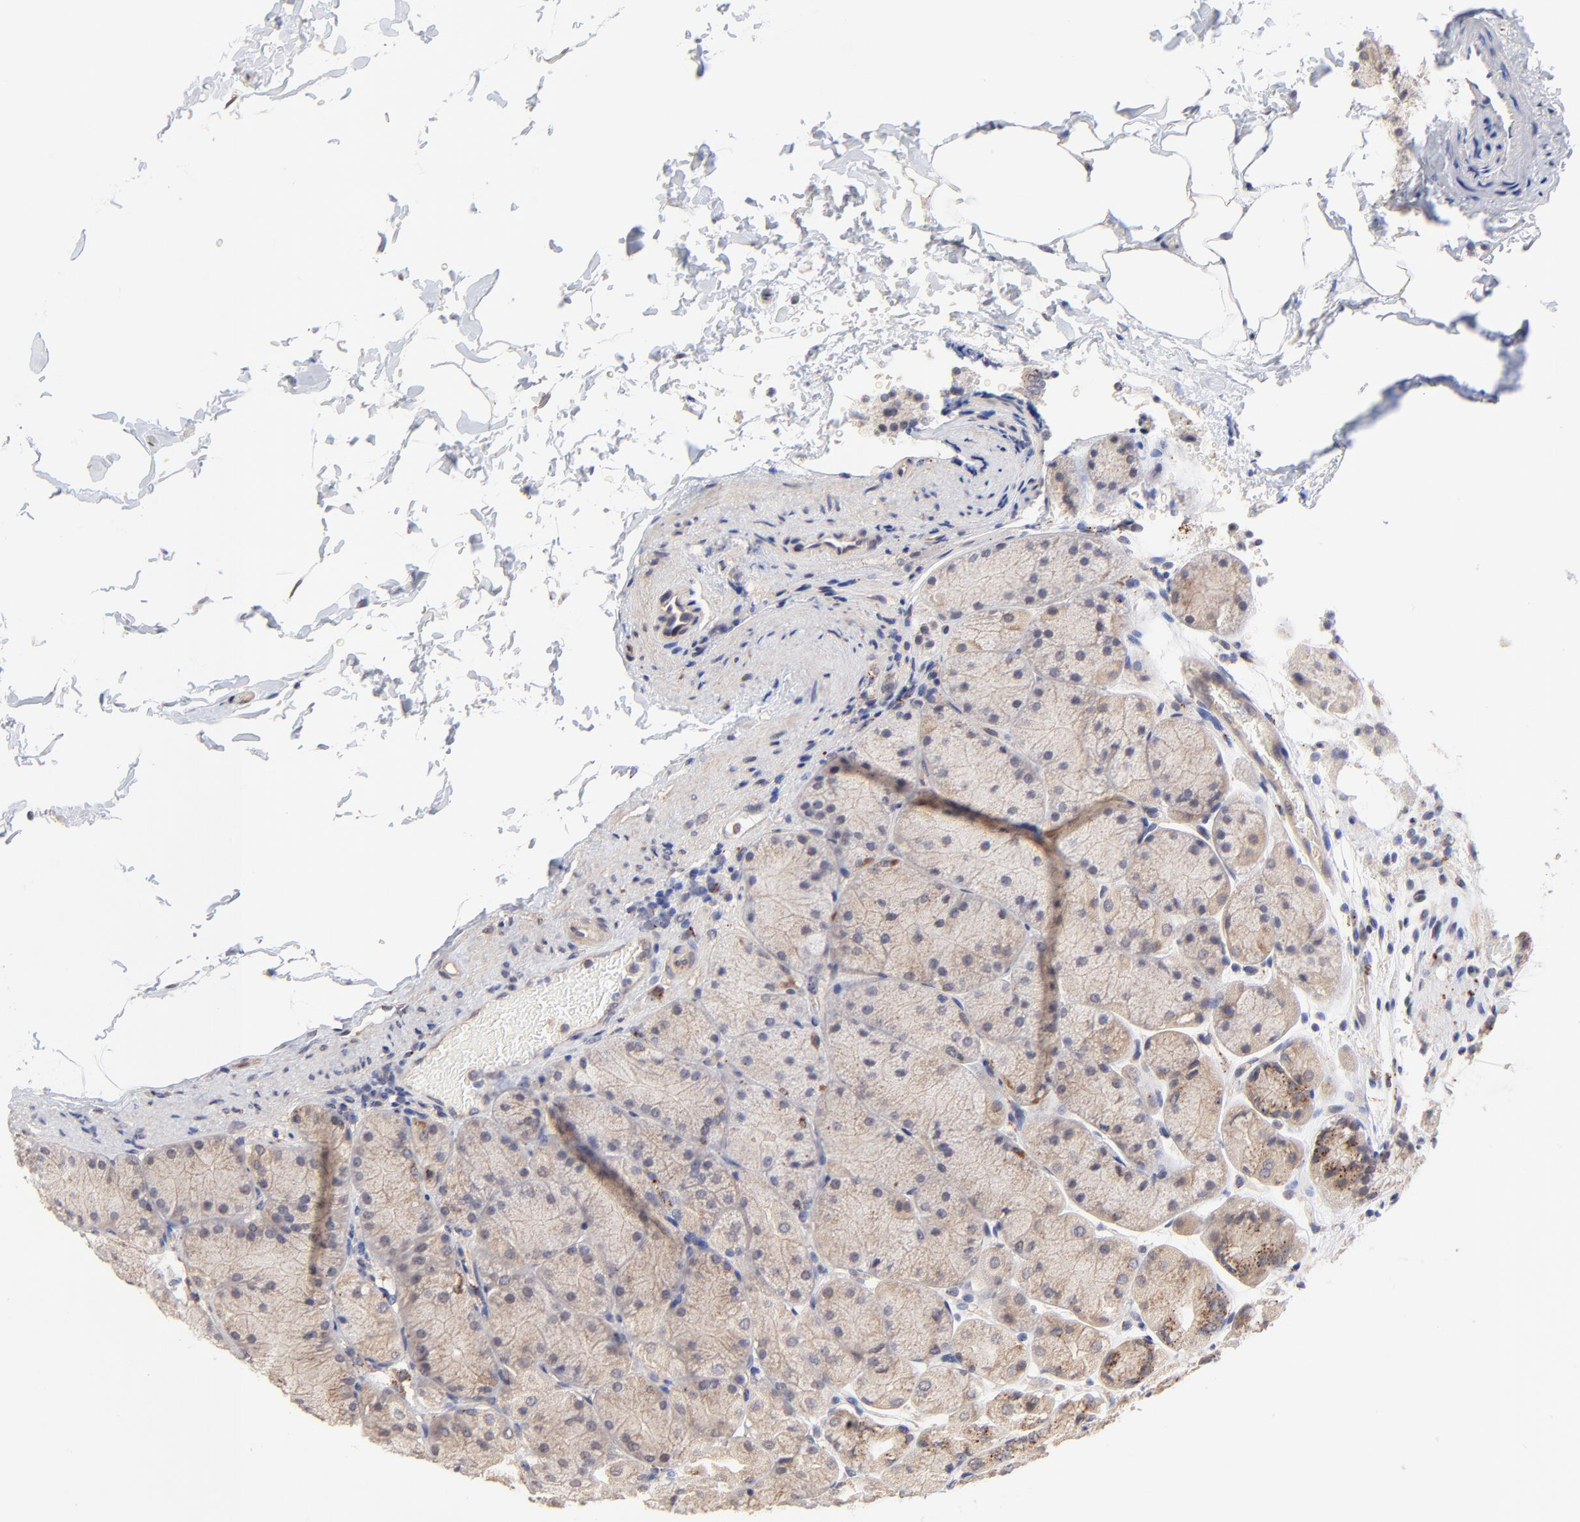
{"staining": {"intensity": "moderate", "quantity": "<25%", "location": "cytoplasmic/membranous"}, "tissue": "stomach", "cell_type": "Glandular cells", "image_type": "normal", "snomed": [{"axis": "morphology", "description": "Normal tissue, NOS"}, {"axis": "topography", "description": "Stomach, upper"}], "caption": "Immunohistochemical staining of benign human stomach exhibits <25% levels of moderate cytoplasmic/membranous protein staining in about <25% of glandular cells.", "gene": "PDE4B", "patient": {"sex": "female", "age": 56}}